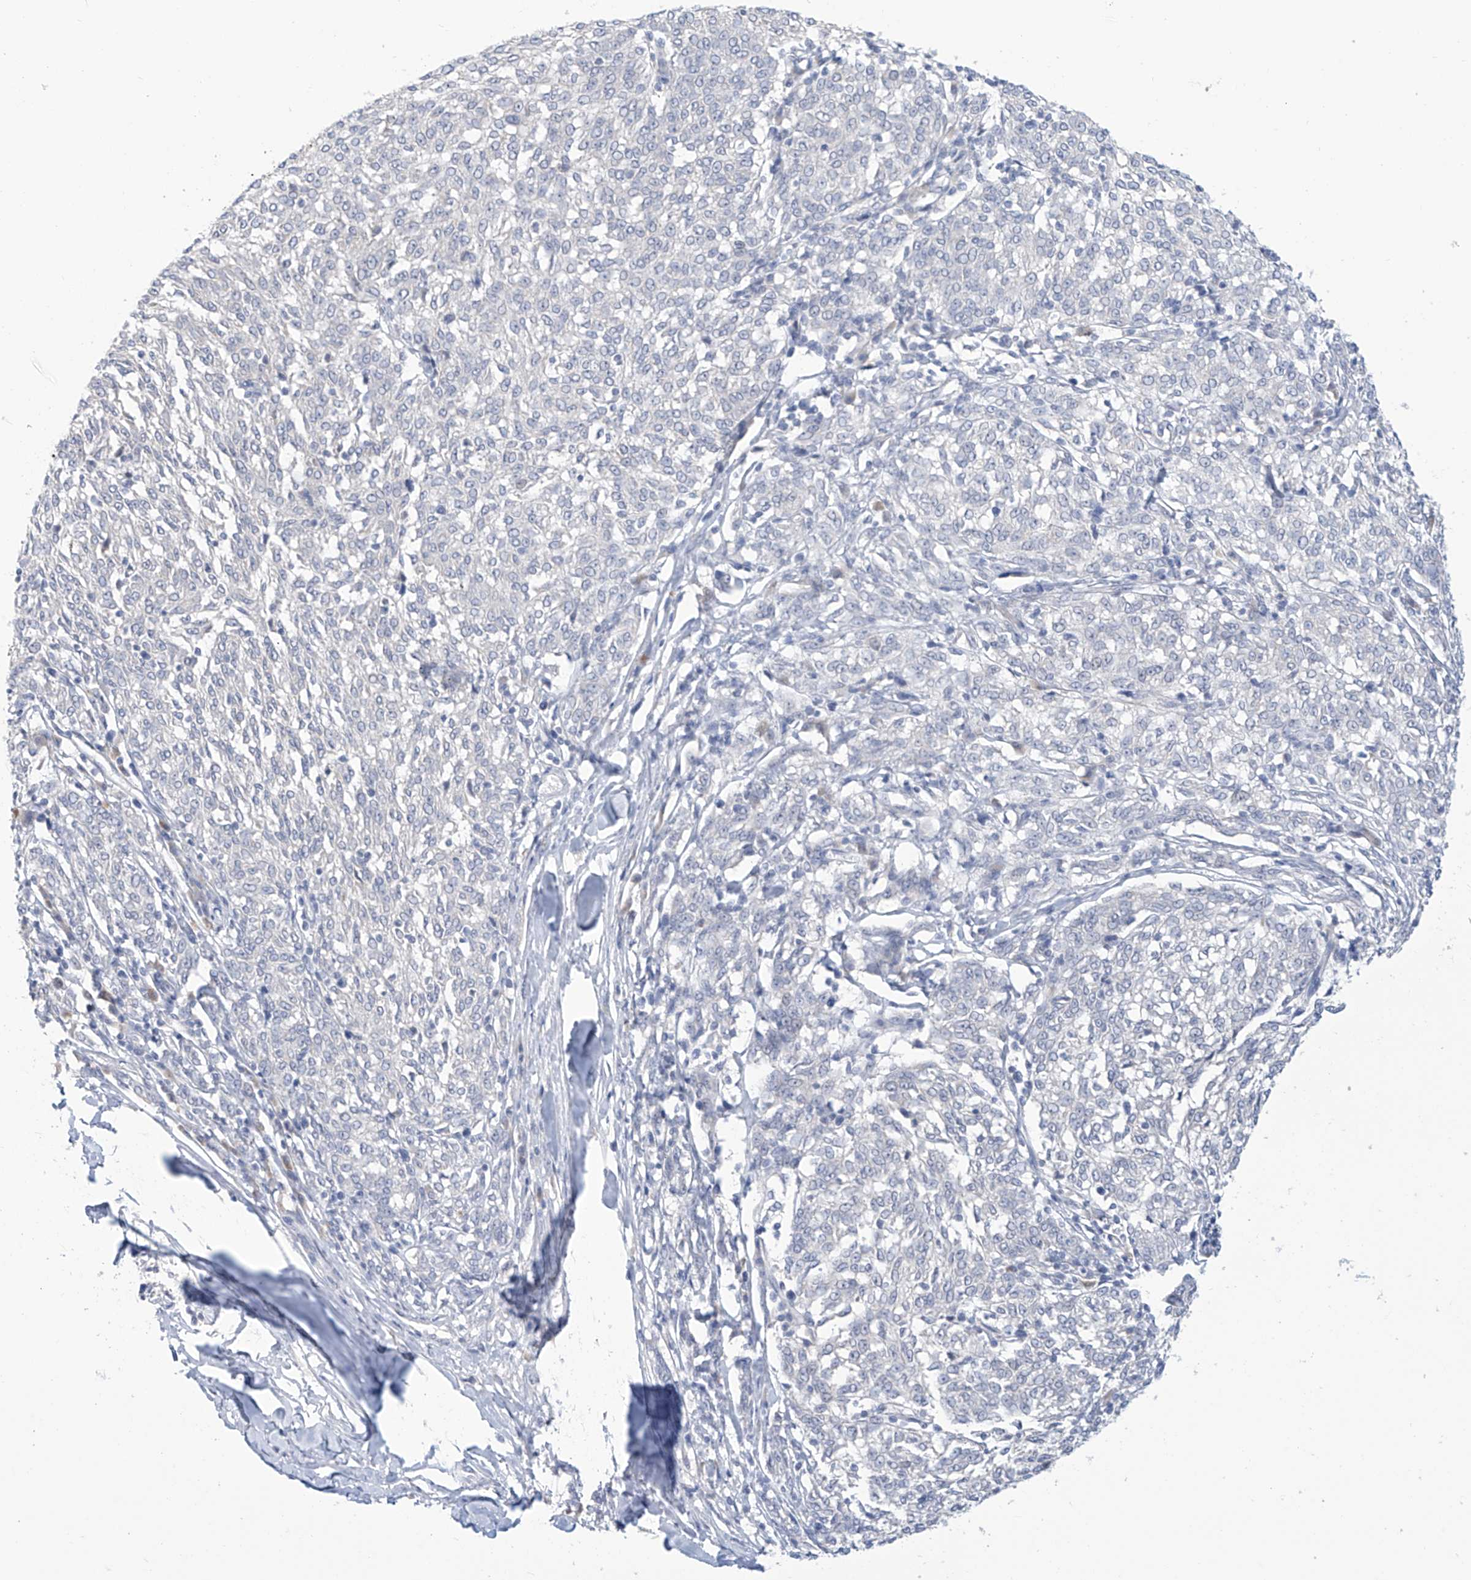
{"staining": {"intensity": "negative", "quantity": "none", "location": "none"}, "tissue": "melanoma", "cell_type": "Tumor cells", "image_type": "cancer", "snomed": [{"axis": "morphology", "description": "Malignant melanoma, NOS"}, {"axis": "topography", "description": "Skin"}], "caption": "This is an immunohistochemistry image of human melanoma. There is no expression in tumor cells.", "gene": "IBA57", "patient": {"sex": "female", "age": 72}}